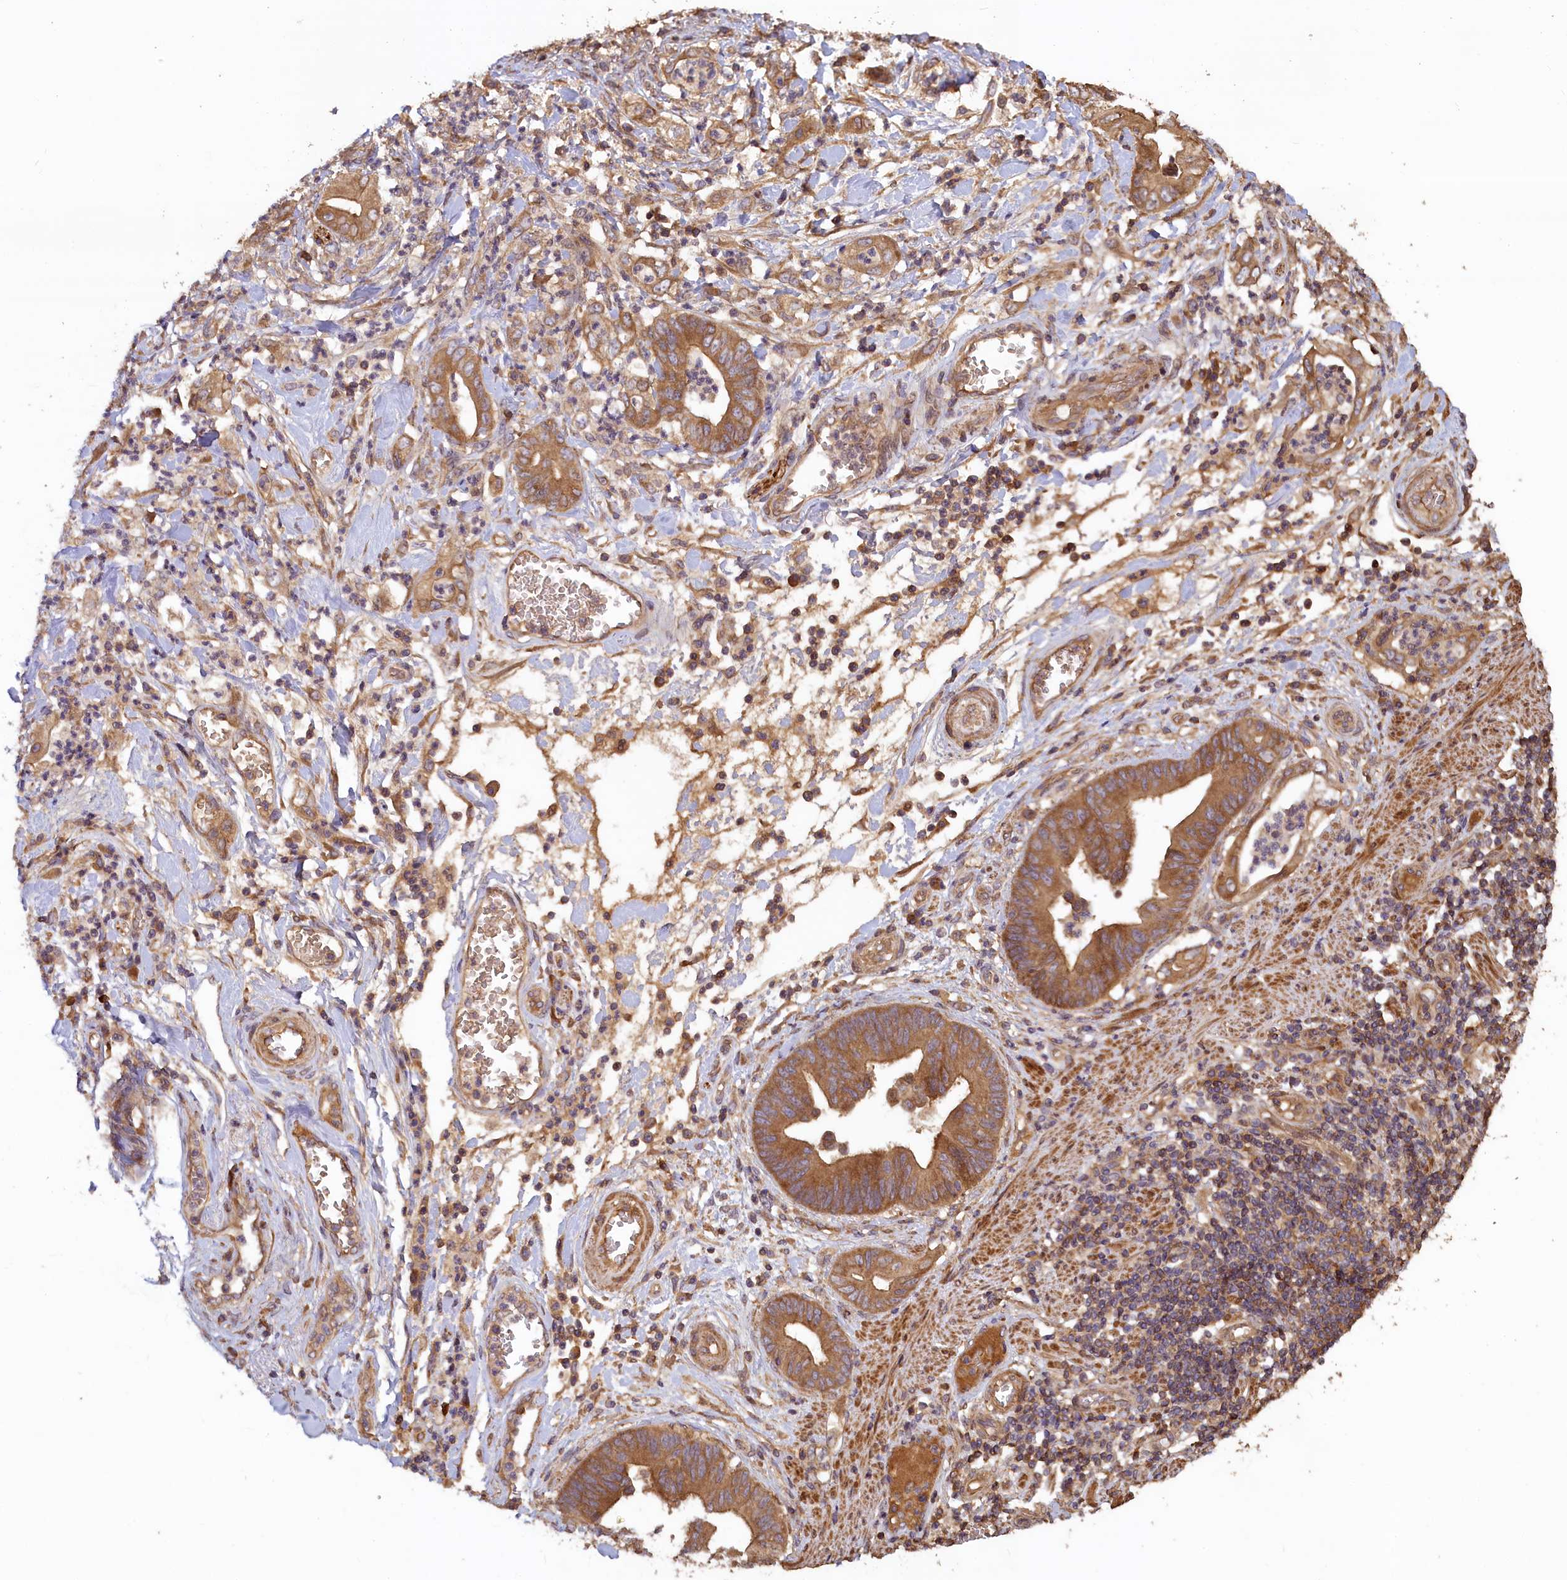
{"staining": {"intensity": "moderate", "quantity": ">75%", "location": "cytoplasmic/membranous"}, "tissue": "stomach cancer", "cell_type": "Tumor cells", "image_type": "cancer", "snomed": [{"axis": "morphology", "description": "Adenocarcinoma, NOS"}, {"axis": "topography", "description": "Stomach"}], "caption": "Stomach adenocarcinoma stained with a brown dye exhibits moderate cytoplasmic/membranous positive expression in approximately >75% of tumor cells.", "gene": "NUDT6", "patient": {"sex": "female", "age": 73}}